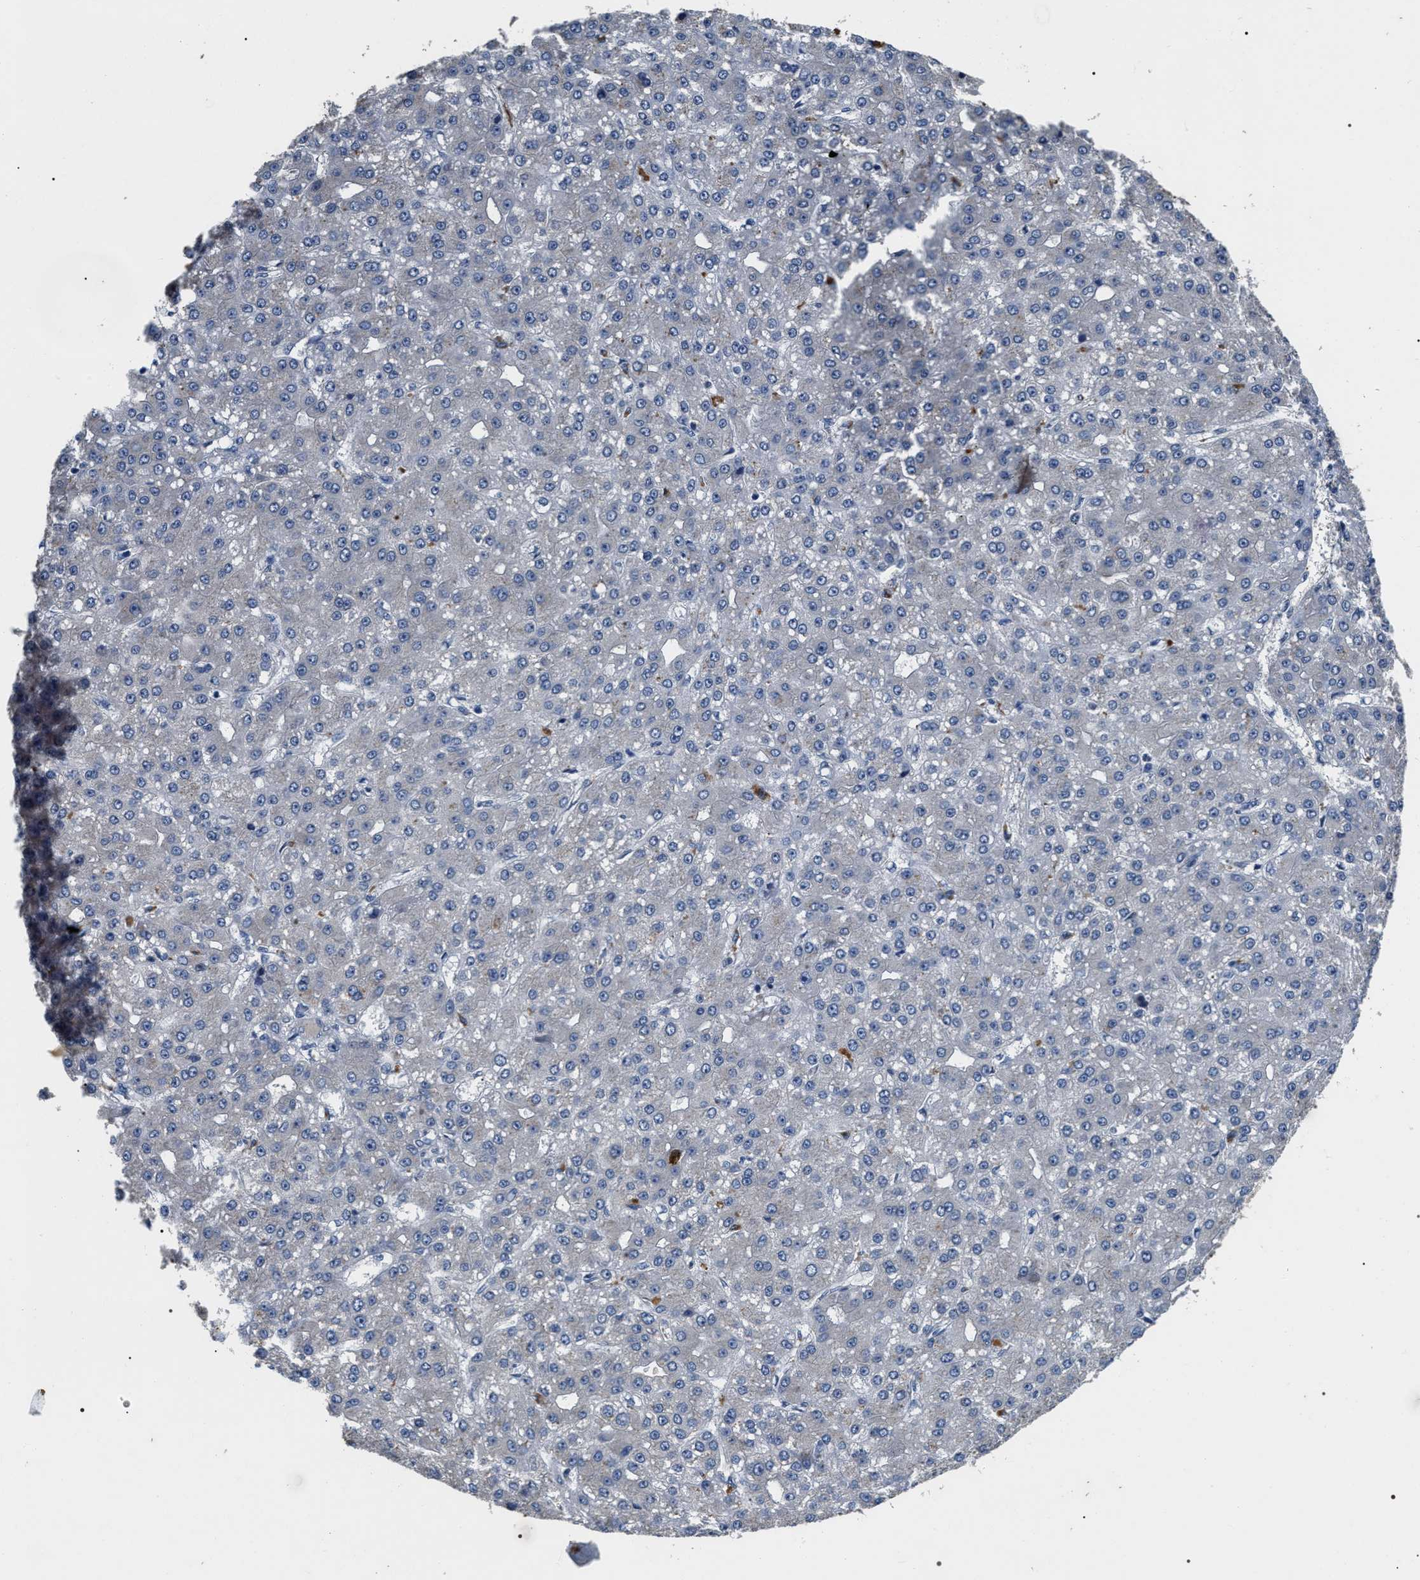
{"staining": {"intensity": "negative", "quantity": "none", "location": "none"}, "tissue": "liver cancer", "cell_type": "Tumor cells", "image_type": "cancer", "snomed": [{"axis": "morphology", "description": "Carcinoma, Hepatocellular, NOS"}, {"axis": "topography", "description": "Liver"}], "caption": "Immunohistochemistry (IHC) of liver cancer (hepatocellular carcinoma) shows no positivity in tumor cells.", "gene": "IFT81", "patient": {"sex": "male", "age": 67}}